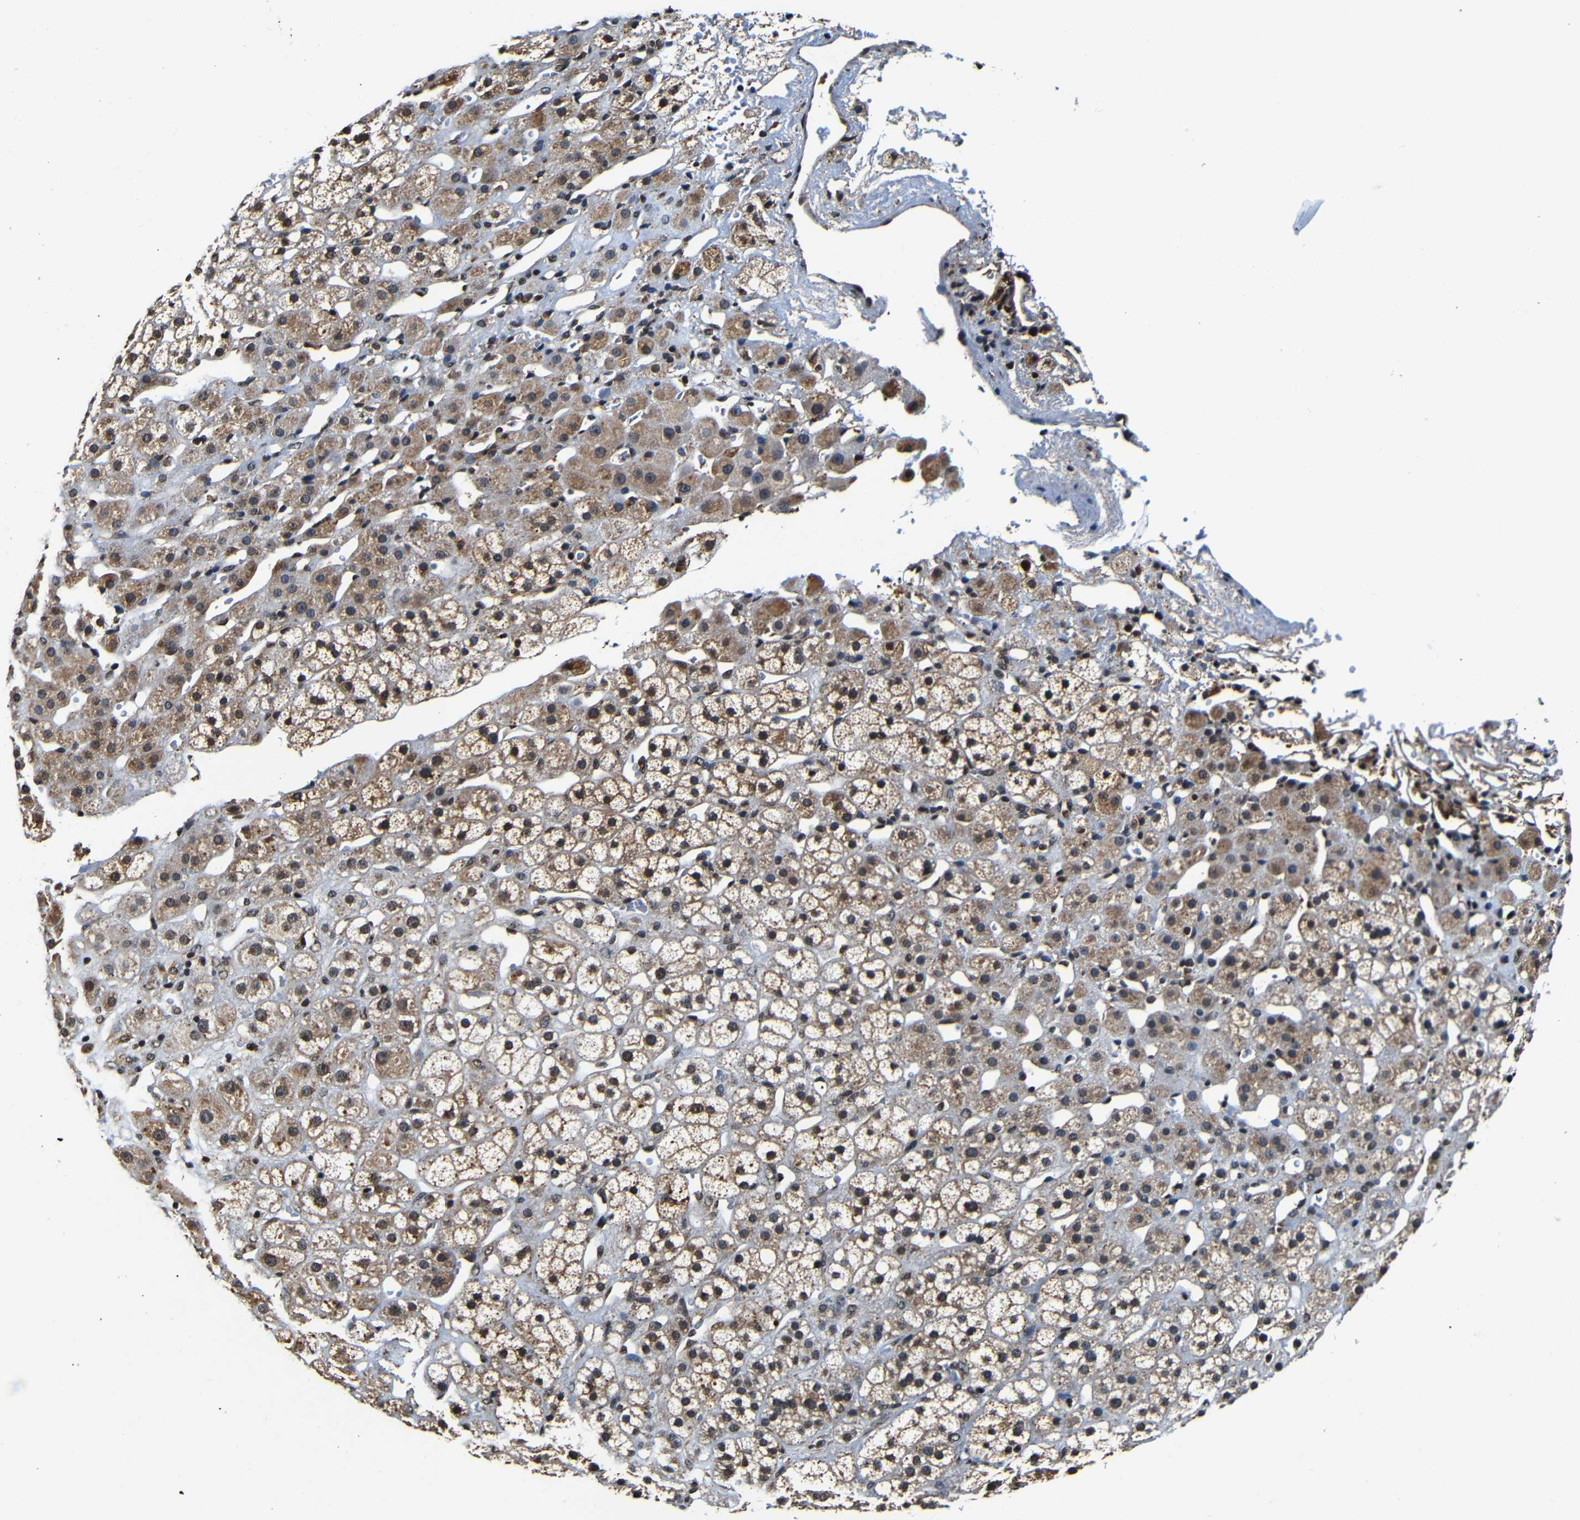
{"staining": {"intensity": "moderate", "quantity": ">75%", "location": "cytoplasmic/membranous,nuclear"}, "tissue": "adrenal gland", "cell_type": "Glandular cells", "image_type": "normal", "snomed": [{"axis": "morphology", "description": "Normal tissue, NOS"}, {"axis": "topography", "description": "Adrenal gland"}], "caption": "Immunohistochemistry histopathology image of benign adrenal gland stained for a protein (brown), which displays medium levels of moderate cytoplasmic/membranous,nuclear positivity in approximately >75% of glandular cells.", "gene": "NCBP3", "patient": {"sex": "male", "age": 56}}